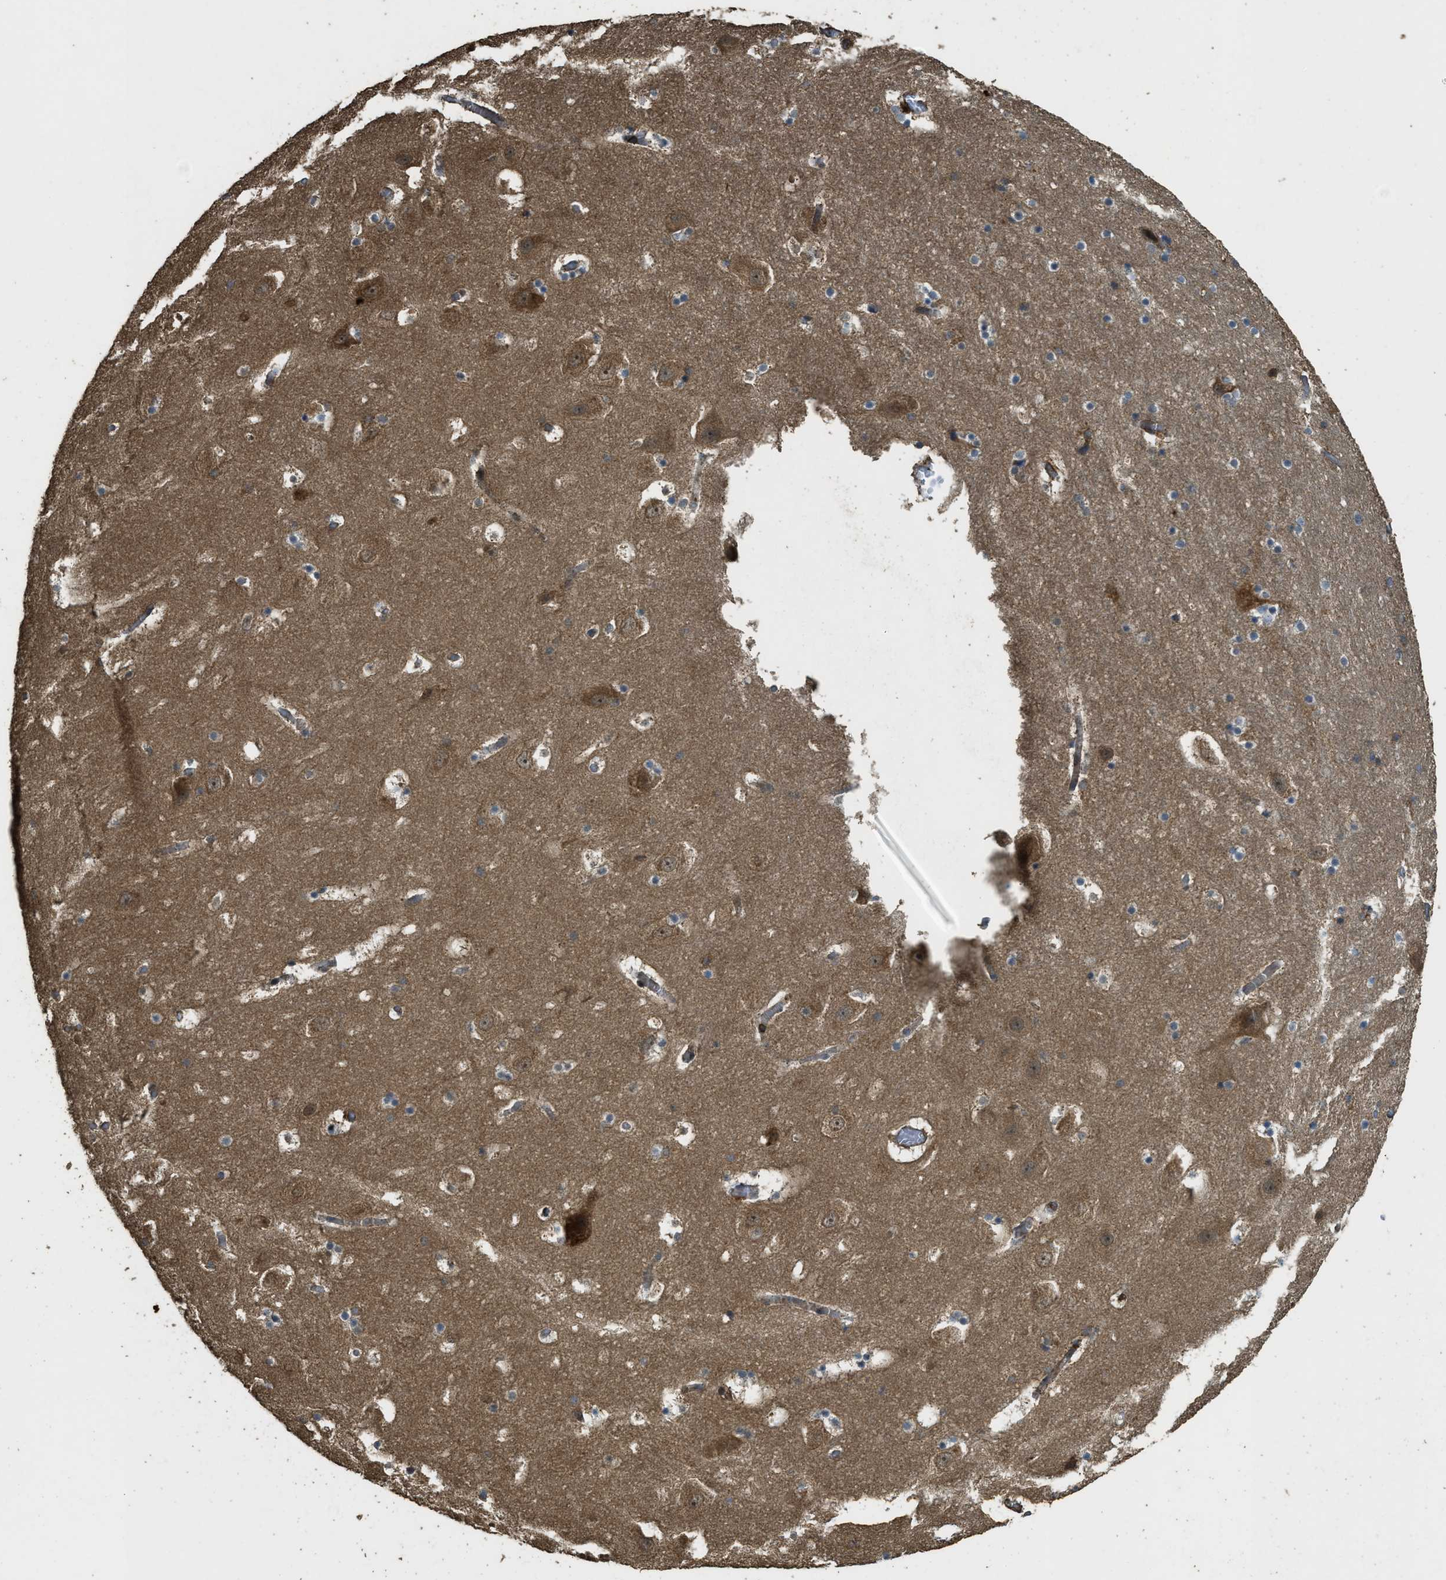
{"staining": {"intensity": "negative", "quantity": "none", "location": "none"}, "tissue": "hippocampus", "cell_type": "Glial cells", "image_type": "normal", "snomed": [{"axis": "morphology", "description": "Normal tissue, NOS"}, {"axis": "topography", "description": "Hippocampus"}], "caption": "Immunohistochemistry histopathology image of benign human hippocampus stained for a protein (brown), which demonstrates no staining in glial cells. The staining was performed using DAB (3,3'-diaminobenzidine) to visualize the protein expression in brown, while the nuclei were stained in blue with hematoxylin (Magnification: 20x).", "gene": "PPP6R3", "patient": {"sex": "male", "age": 45}}